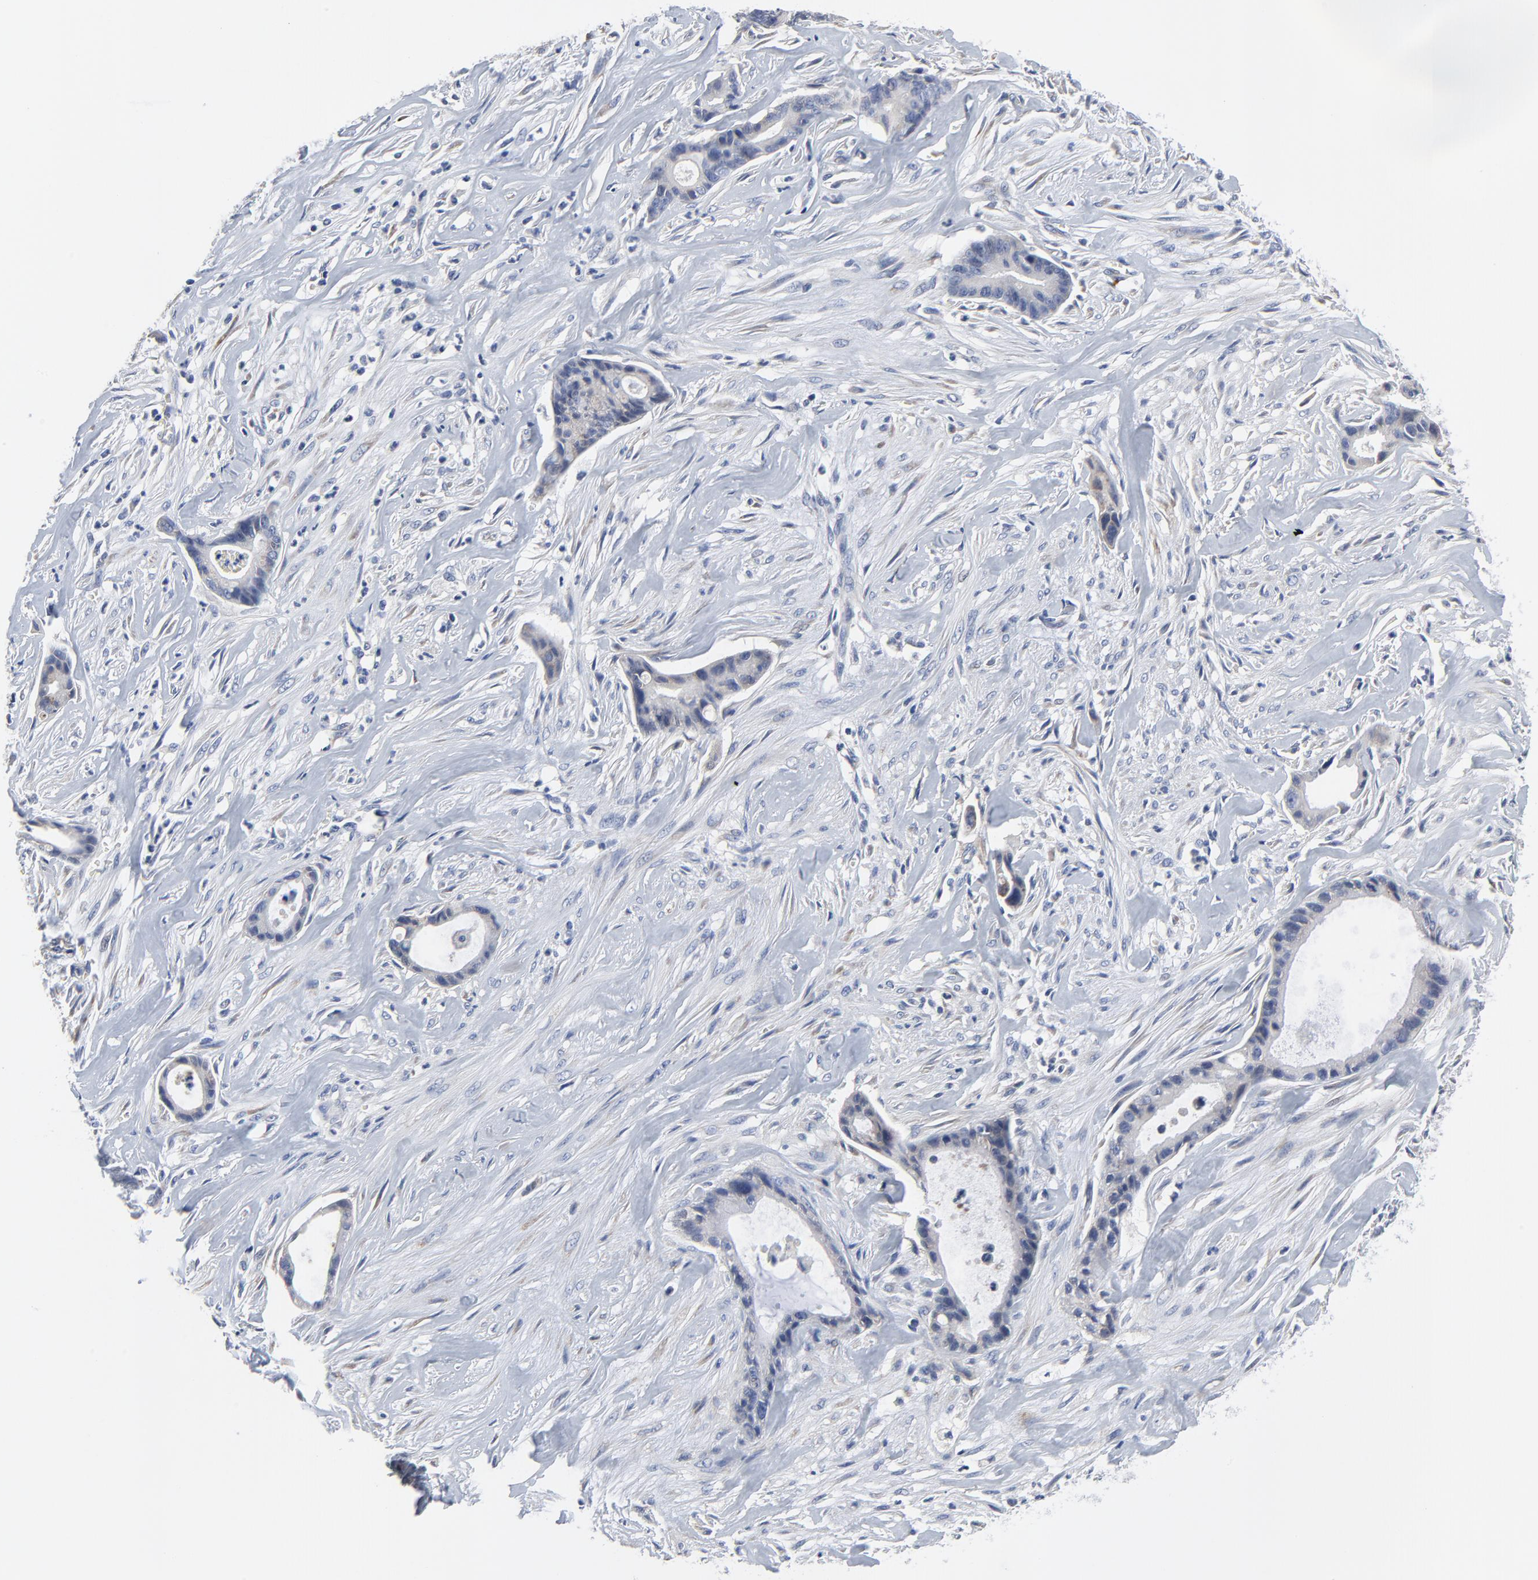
{"staining": {"intensity": "weak", "quantity": "25%-75%", "location": "cytoplasmic/membranous"}, "tissue": "liver cancer", "cell_type": "Tumor cells", "image_type": "cancer", "snomed": [{"axis": "morphology", "description": "Cholangiocarcinoma"}, {"axis": "topography", "description": "Liver"}], "caption": "Weak cytoplasmic/membranous protein expression is identified in approximately 25%-75% of tumor cells in cholangiocarcinoma (liver).", "gene": "VAV2", "patient": {"sex": "female", "age": 55}}